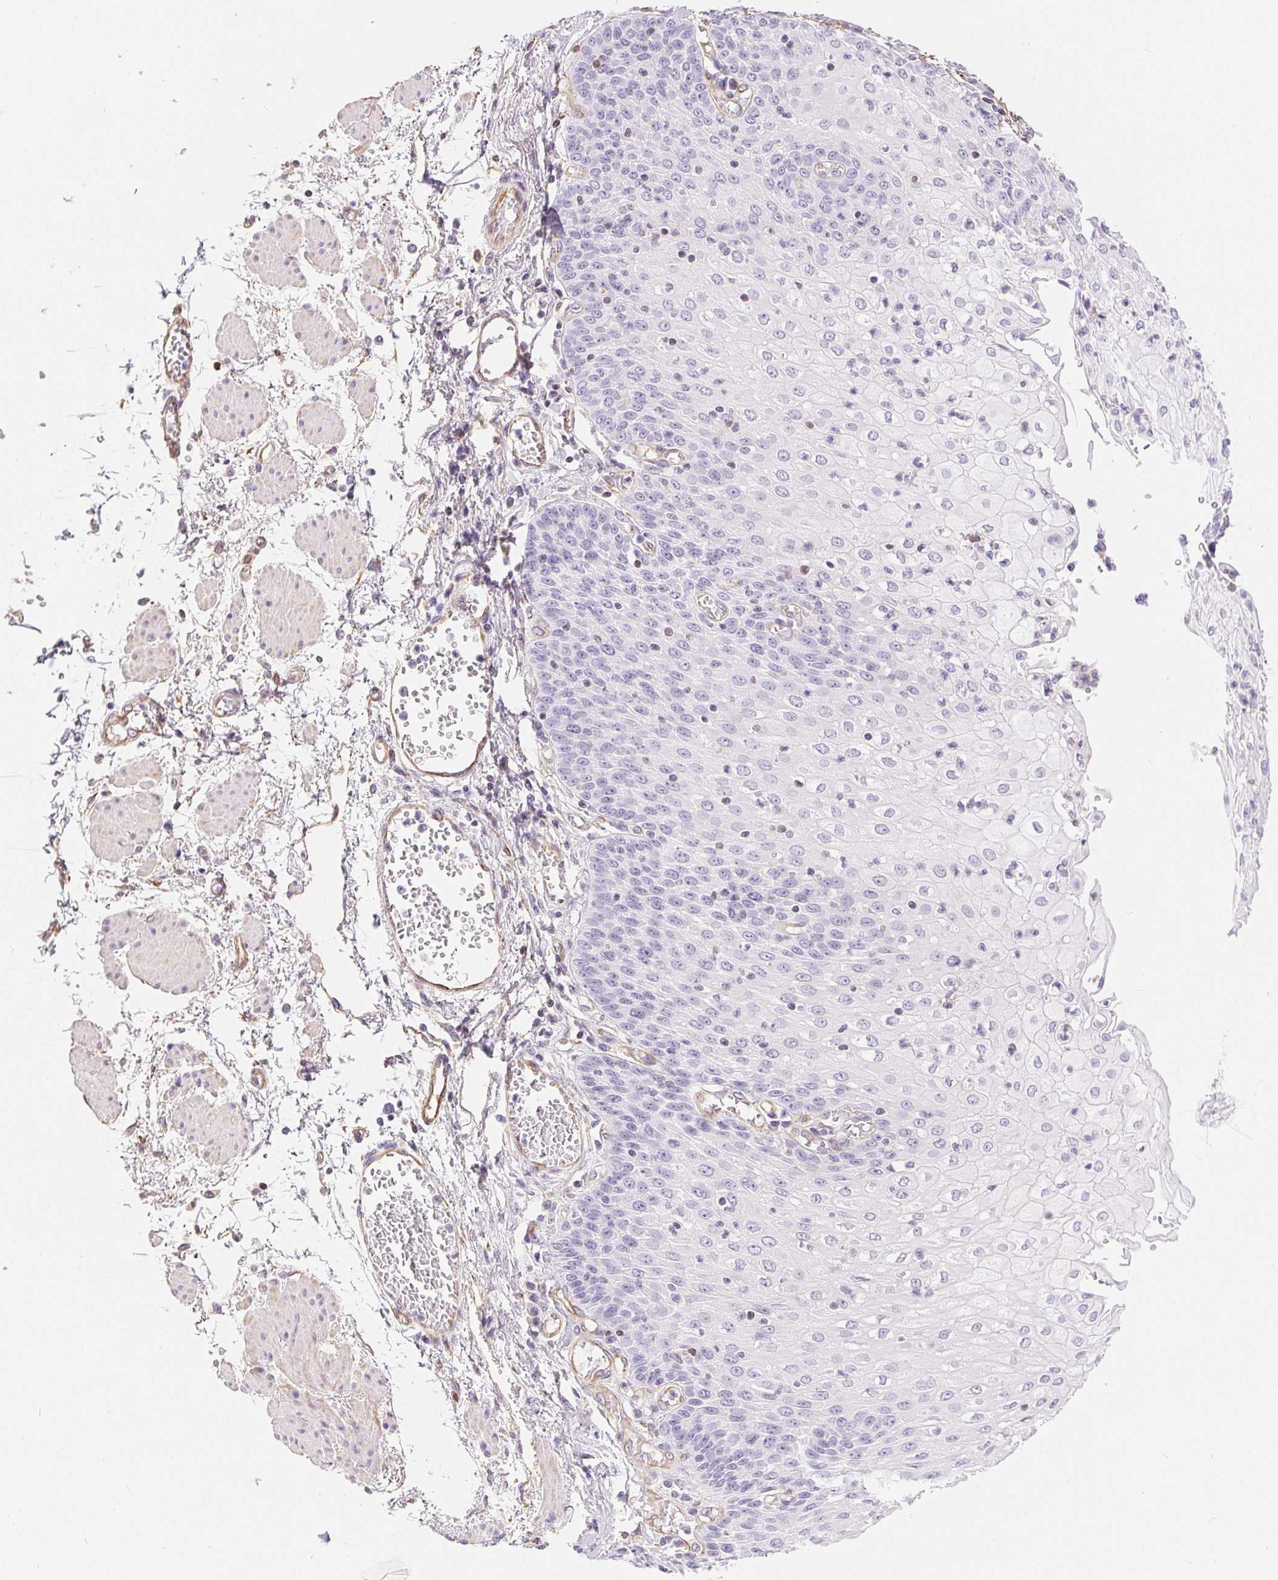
{"staining": {"intensity": "negative", "quantity": "none", "location": "none"}, "tissue": "esophagus", "cell_type": "Squamous epithelial cells", "image_type": "normal", "snomed": [{"axis": "morphology", "description": "Normal tissue, NOS"}, {"axis": "morphology", "description": "Adenocarcinoma, NOS"}, {"axis": "topography", "description": "Esophagus"}], "caption": "Immunohistochemistry of normal human esophagus displays no positivity in squamous epithelial cells.", "gene": "GFAP", "patient": {"sex": "male", "age": 81}}